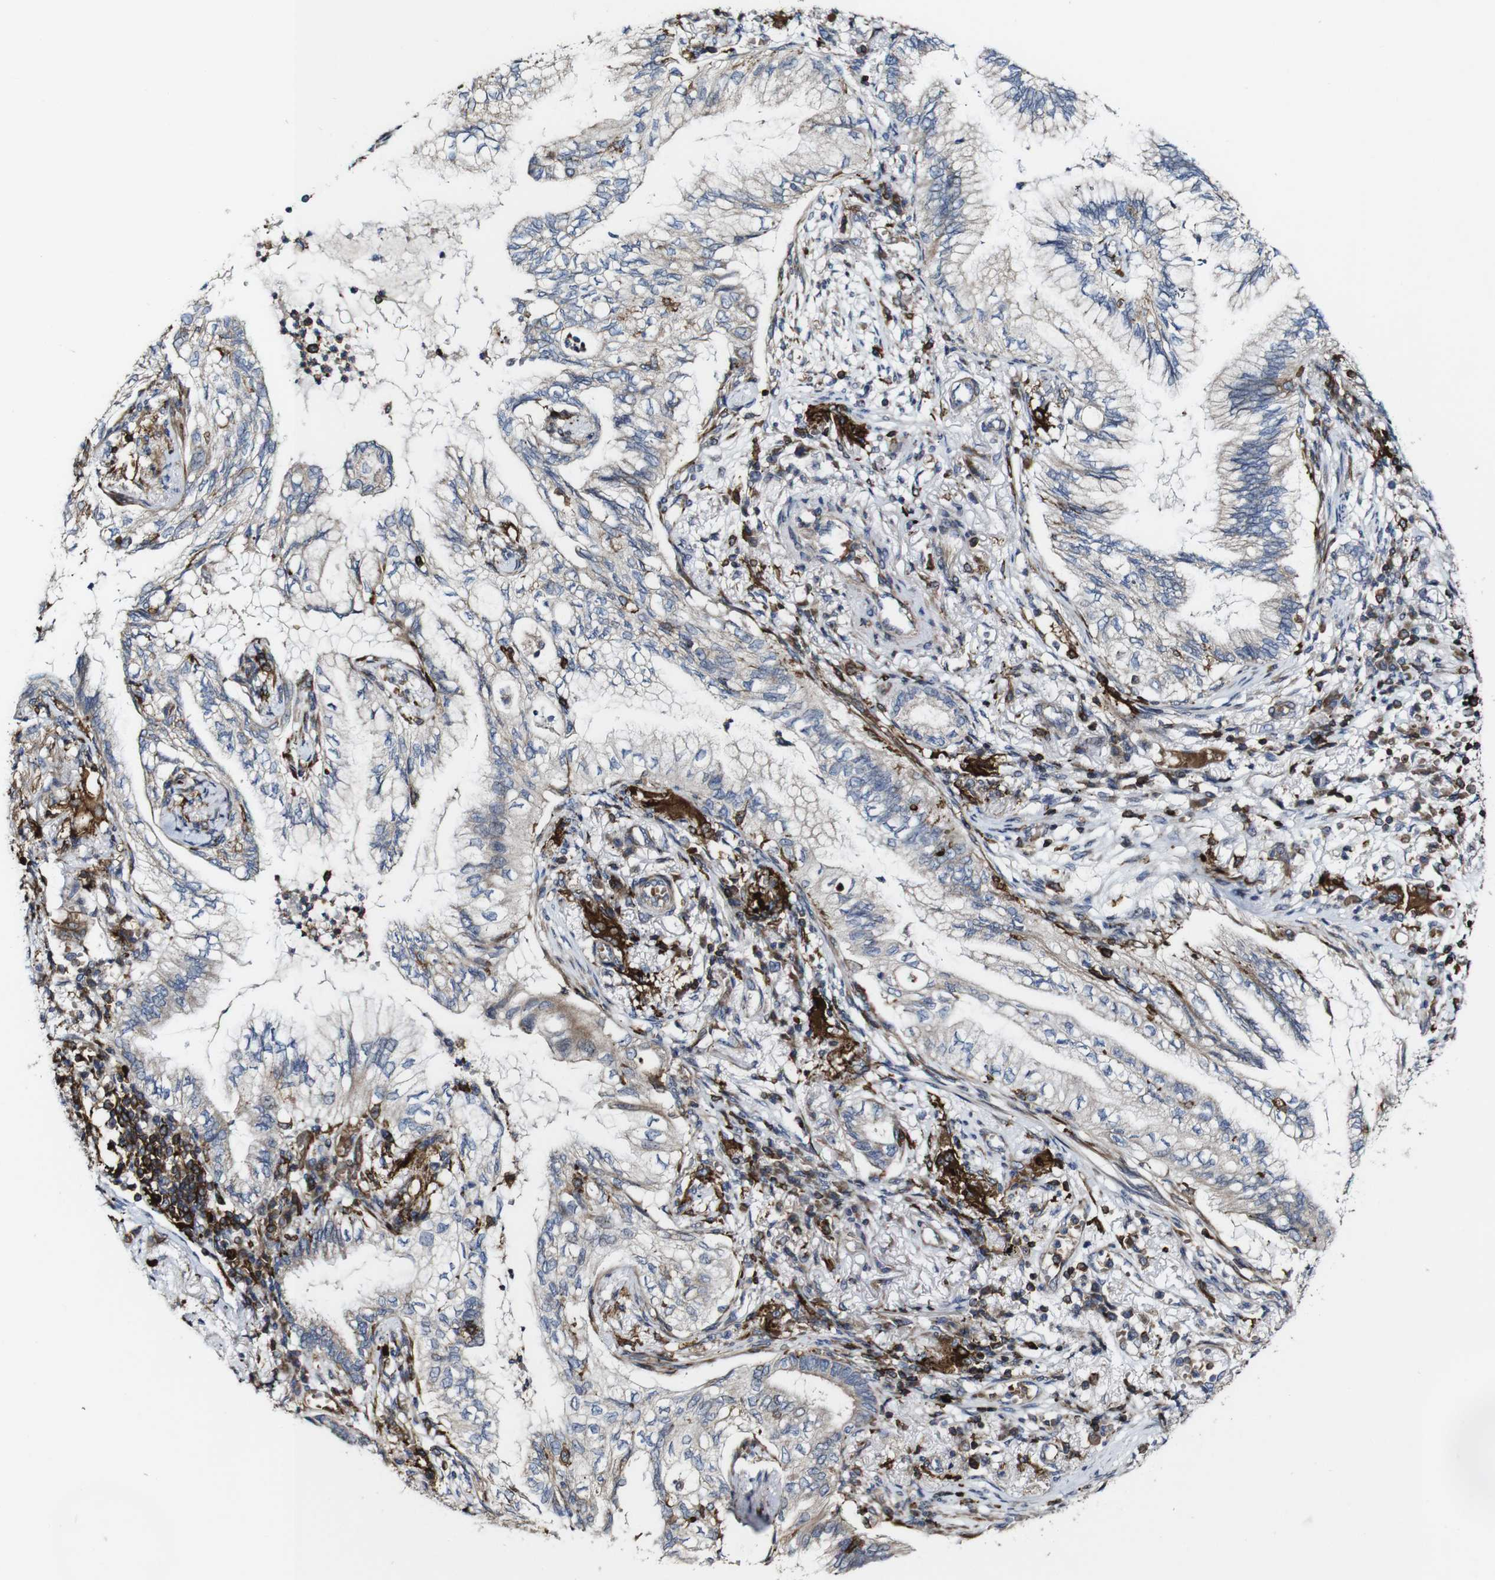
{"staining": {"intensity": "moderate", "quantity": "<25%", "location": "cytoplasmic/membranous"}, "tissue": "lung cancer", "cell_type": "Tumor cells", "image_type": "cancer", "snomed": [{"axis": "morphology", "description": "Normal tissue, NOS"}, {"axis": "morphology", "description": "Adenocarcinoma, NOS"}, {"axis": "topography", "description": "Bronchus"}, {"axis": "topography", "description": "Lung"}], "caption": "Lung cancer tissue demonstrates moderate cytoplasmic/membranous expression in approximately <25% of tumor cells", "gene": "JAK2", "patient": {"sex": "female", "age": 70}}